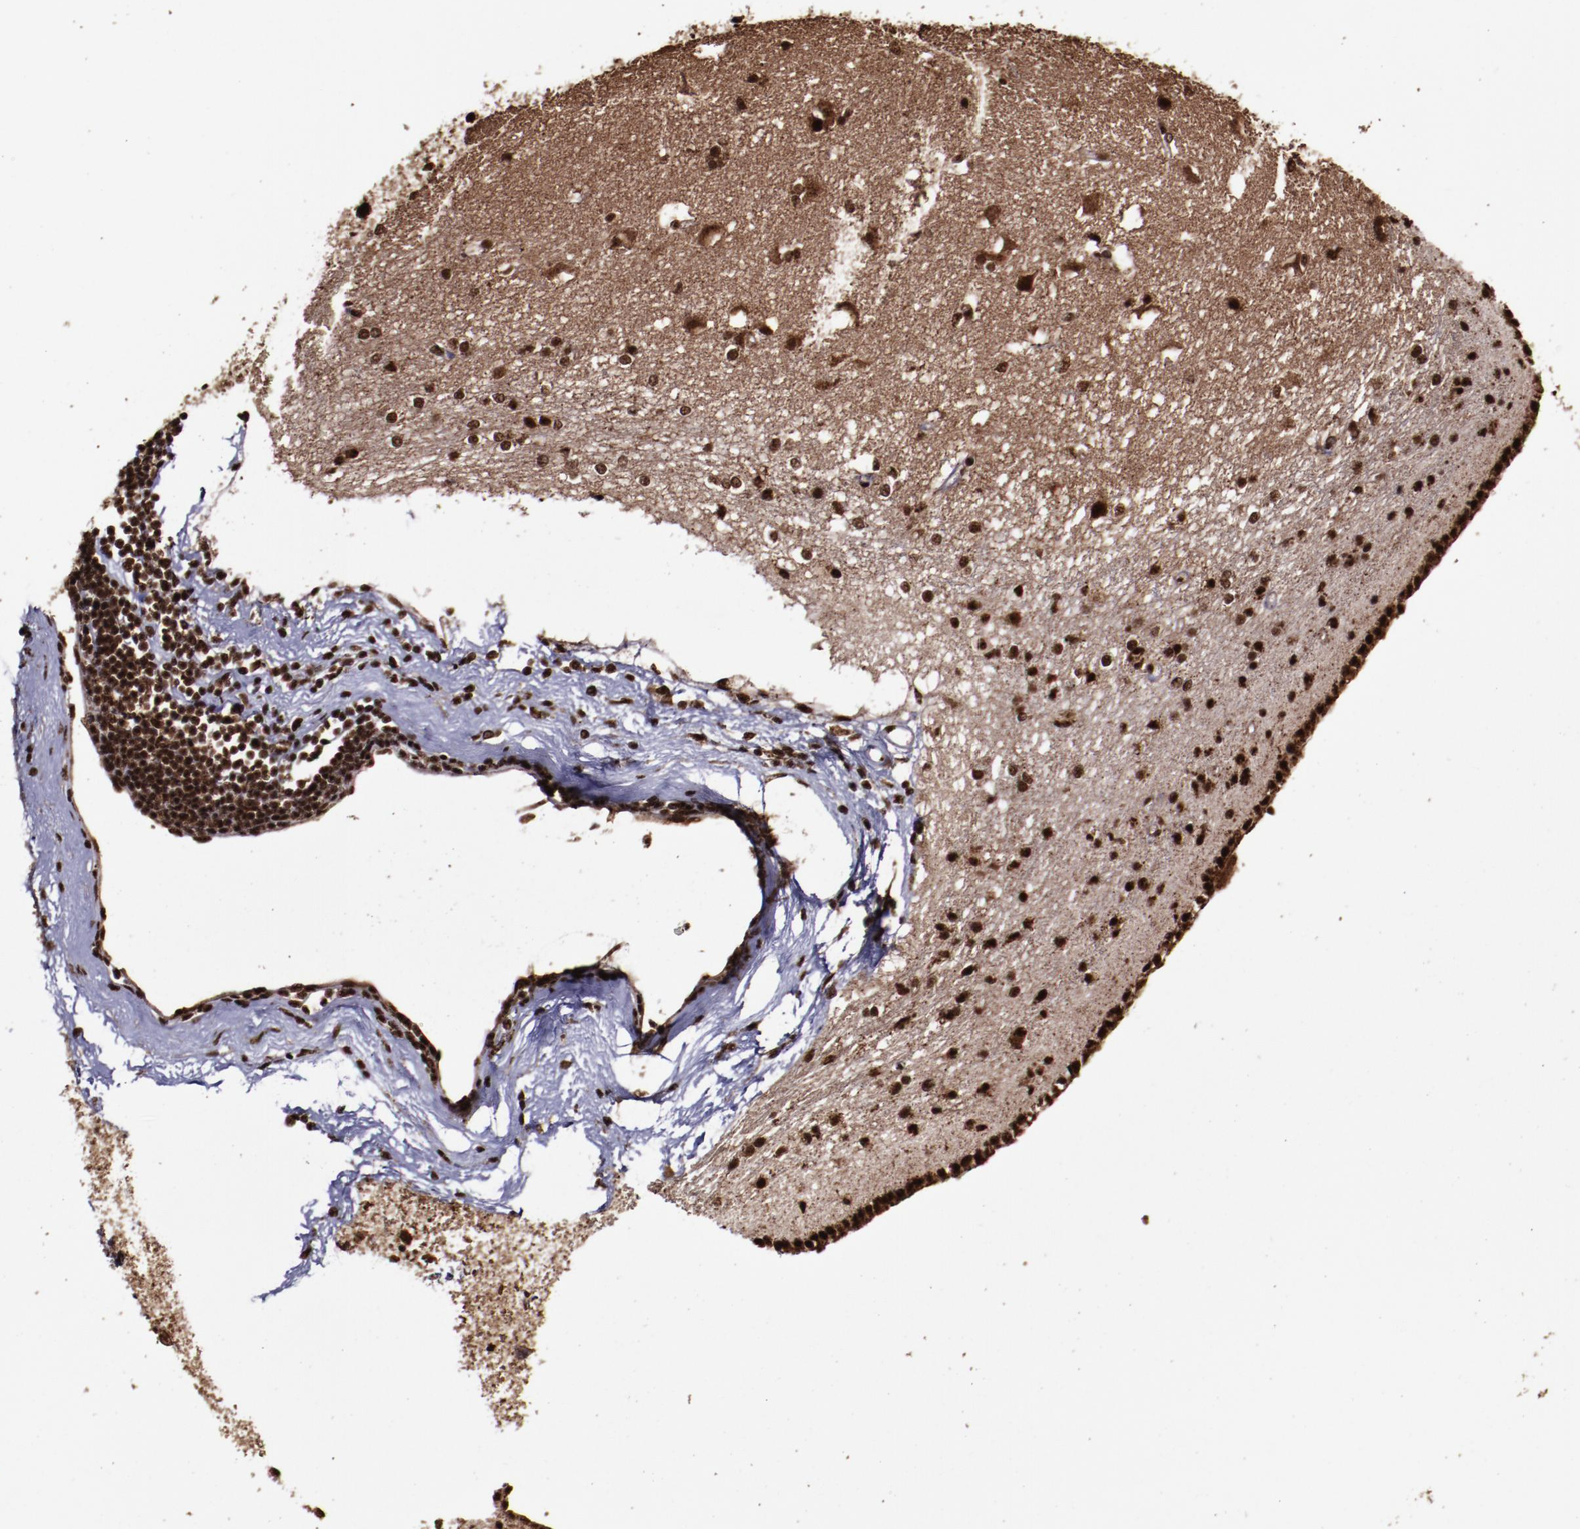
{"staining": {"intensity": "strong", "quantity": ">75%", "location": "nuclear"}, "tissue": "caudate", "cell_type": "Glial cells", "image_type": "normal", "snomed": [{"axis": "morphology", "description": "Normal tissue, NOS"}, {"axis": "topography", "description": "Lateral ventricle wall"}], "caption": "Unremarkable caudate exhibits strong nuclear positivity in approximately >75% of glial cells, visualized by immunohistochemistry. (DAB = brown stain, brightfield microscopy at high magnification).", "gene": "SNW1", "patient": {"sex": "female", "age": 19}}